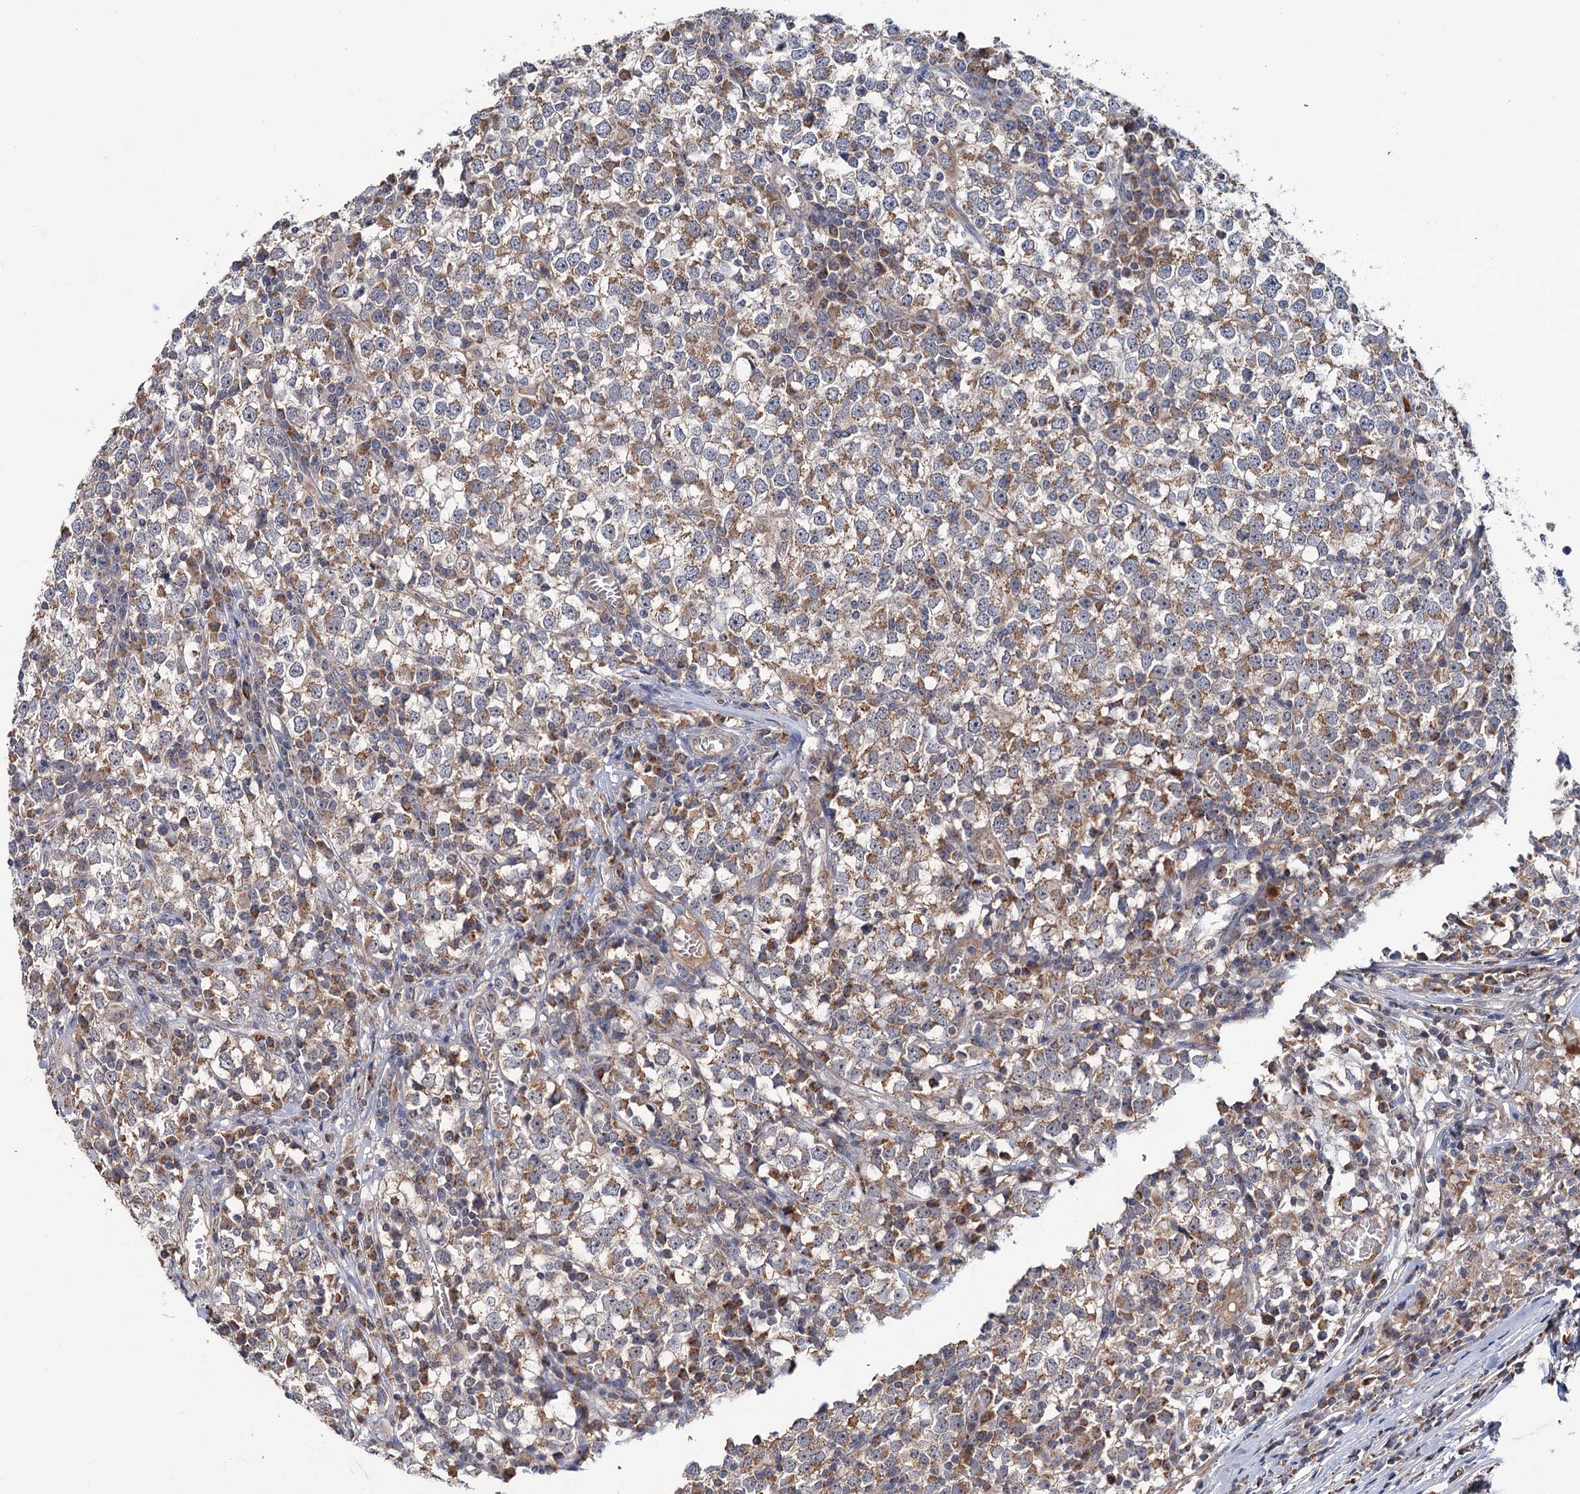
{"staining": {"intensity": "moderate", "quantity": ">75%", "location": "cytoplasmic/membranous"}, "tissue": "testis cancer", "cell_type": "Tumor cells", "image_type": "cancer", "snomed": [{"axis": "morphology", "description": "Seminoma, NOS"}, {"axis": "topography", "description": "Testis"}], "caption": "Immunohistochemistry (DAB (3,3'-diaminobenzidine)) staining of human testis seminoma displays moderate cytoplasmic/membranous protein expression in approximately >75% of tumor cells. The protein of interest is shown in brown color, while the nuclei are stained blue.", "gene": "DYNC2H1", "patient": {"sex": "male", "age": 65}}